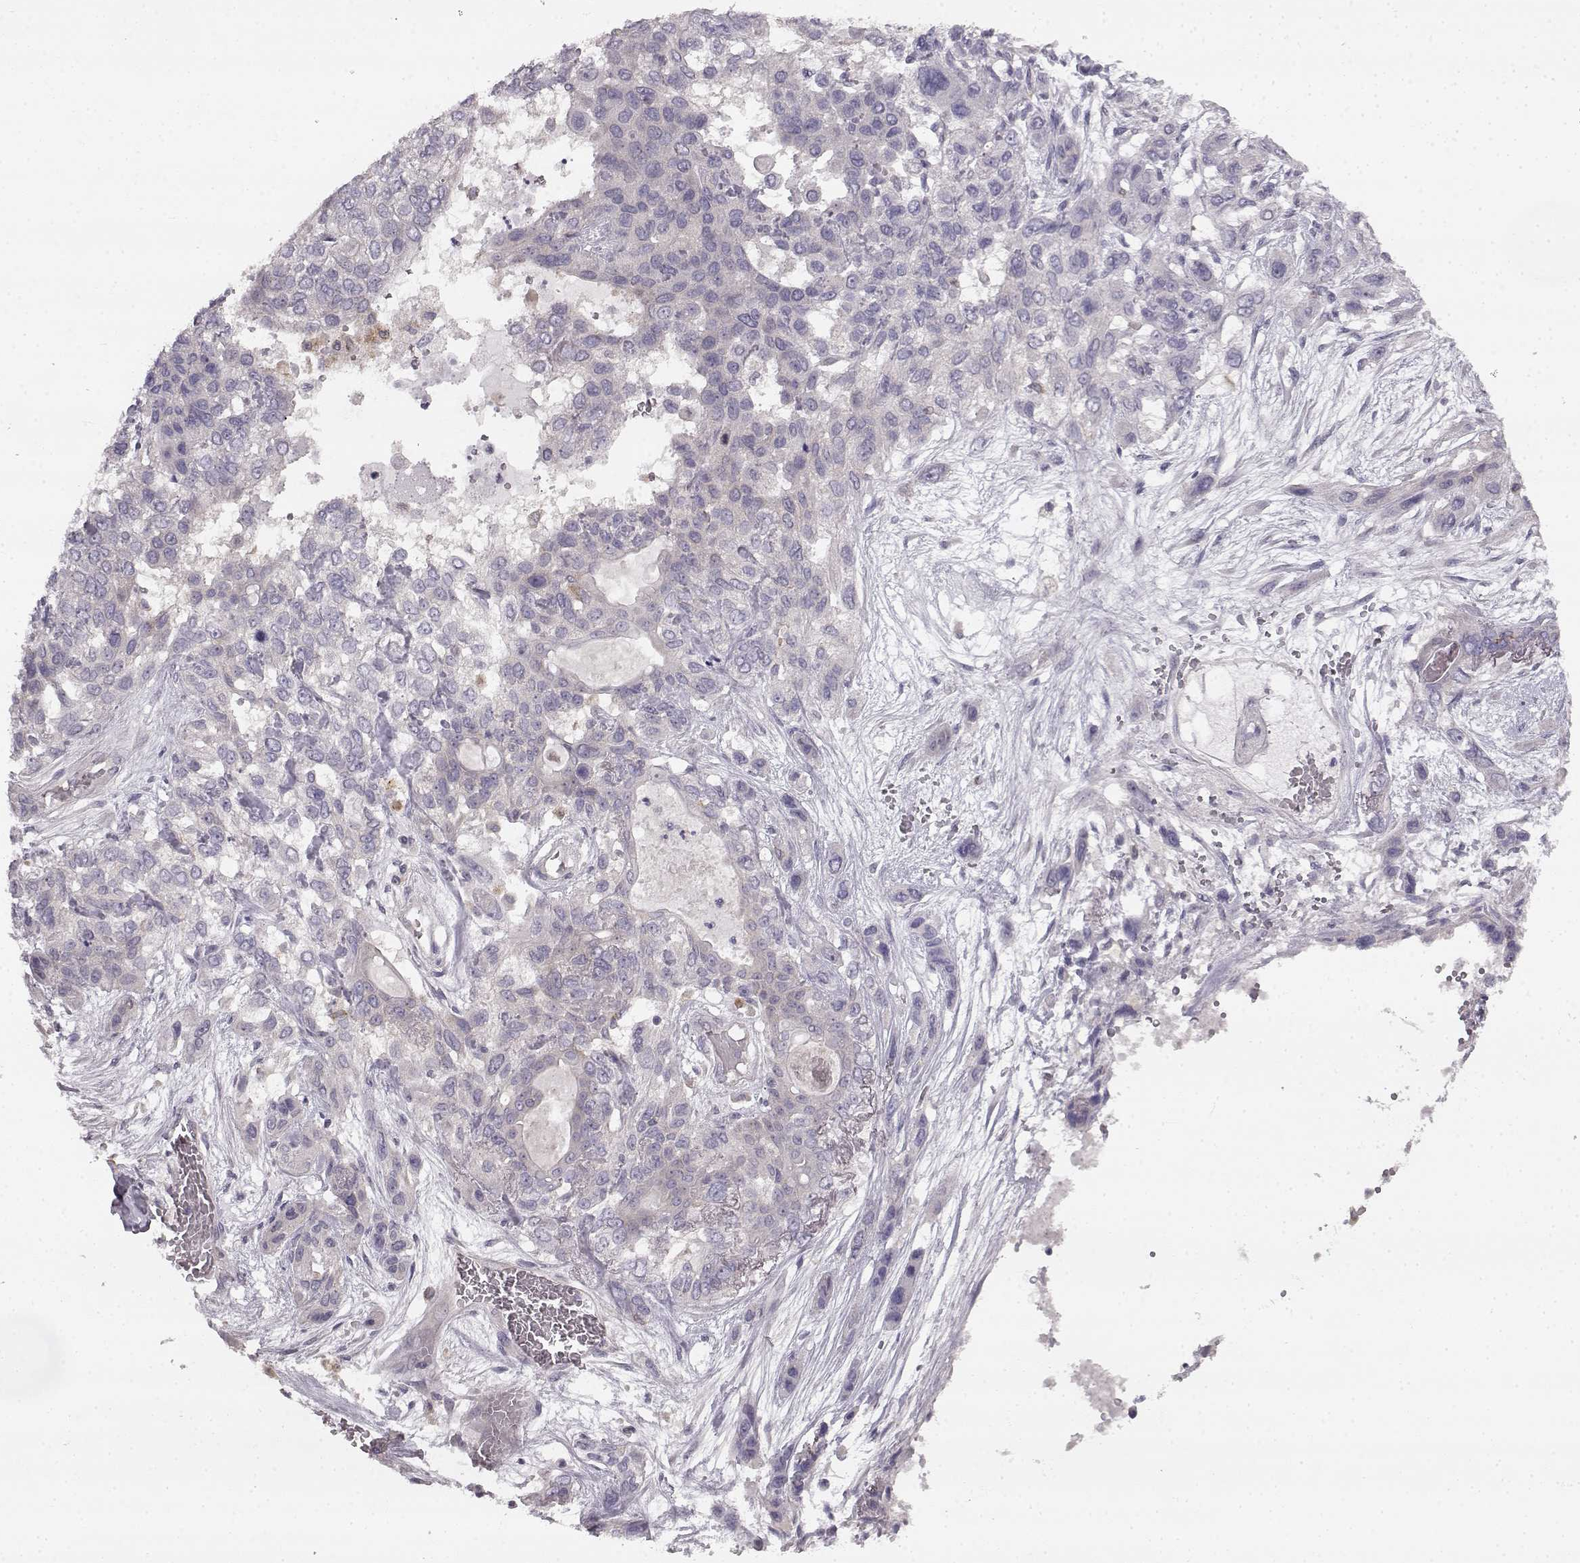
{"staining": {"intensity": "negative", "quantity": "none", "location": "none"}, "tissue": "lung cancer", "cell_type": "Tumor cells", "image_type": "cancer", "snomed": [{"axis": "morphology", "description": "Squamous cell carcinoma, NOS"}, {"axis": "topography", "description": "Lung"}], "caption": "Immunohistochemistry (IHC) image of human squamous cell carcinoma (lung) stained for a protein (brown), which exhibits no positivity in tumor cells.", "gene": "SPAG17", "patient": {"sex": "female", "age": 70}}